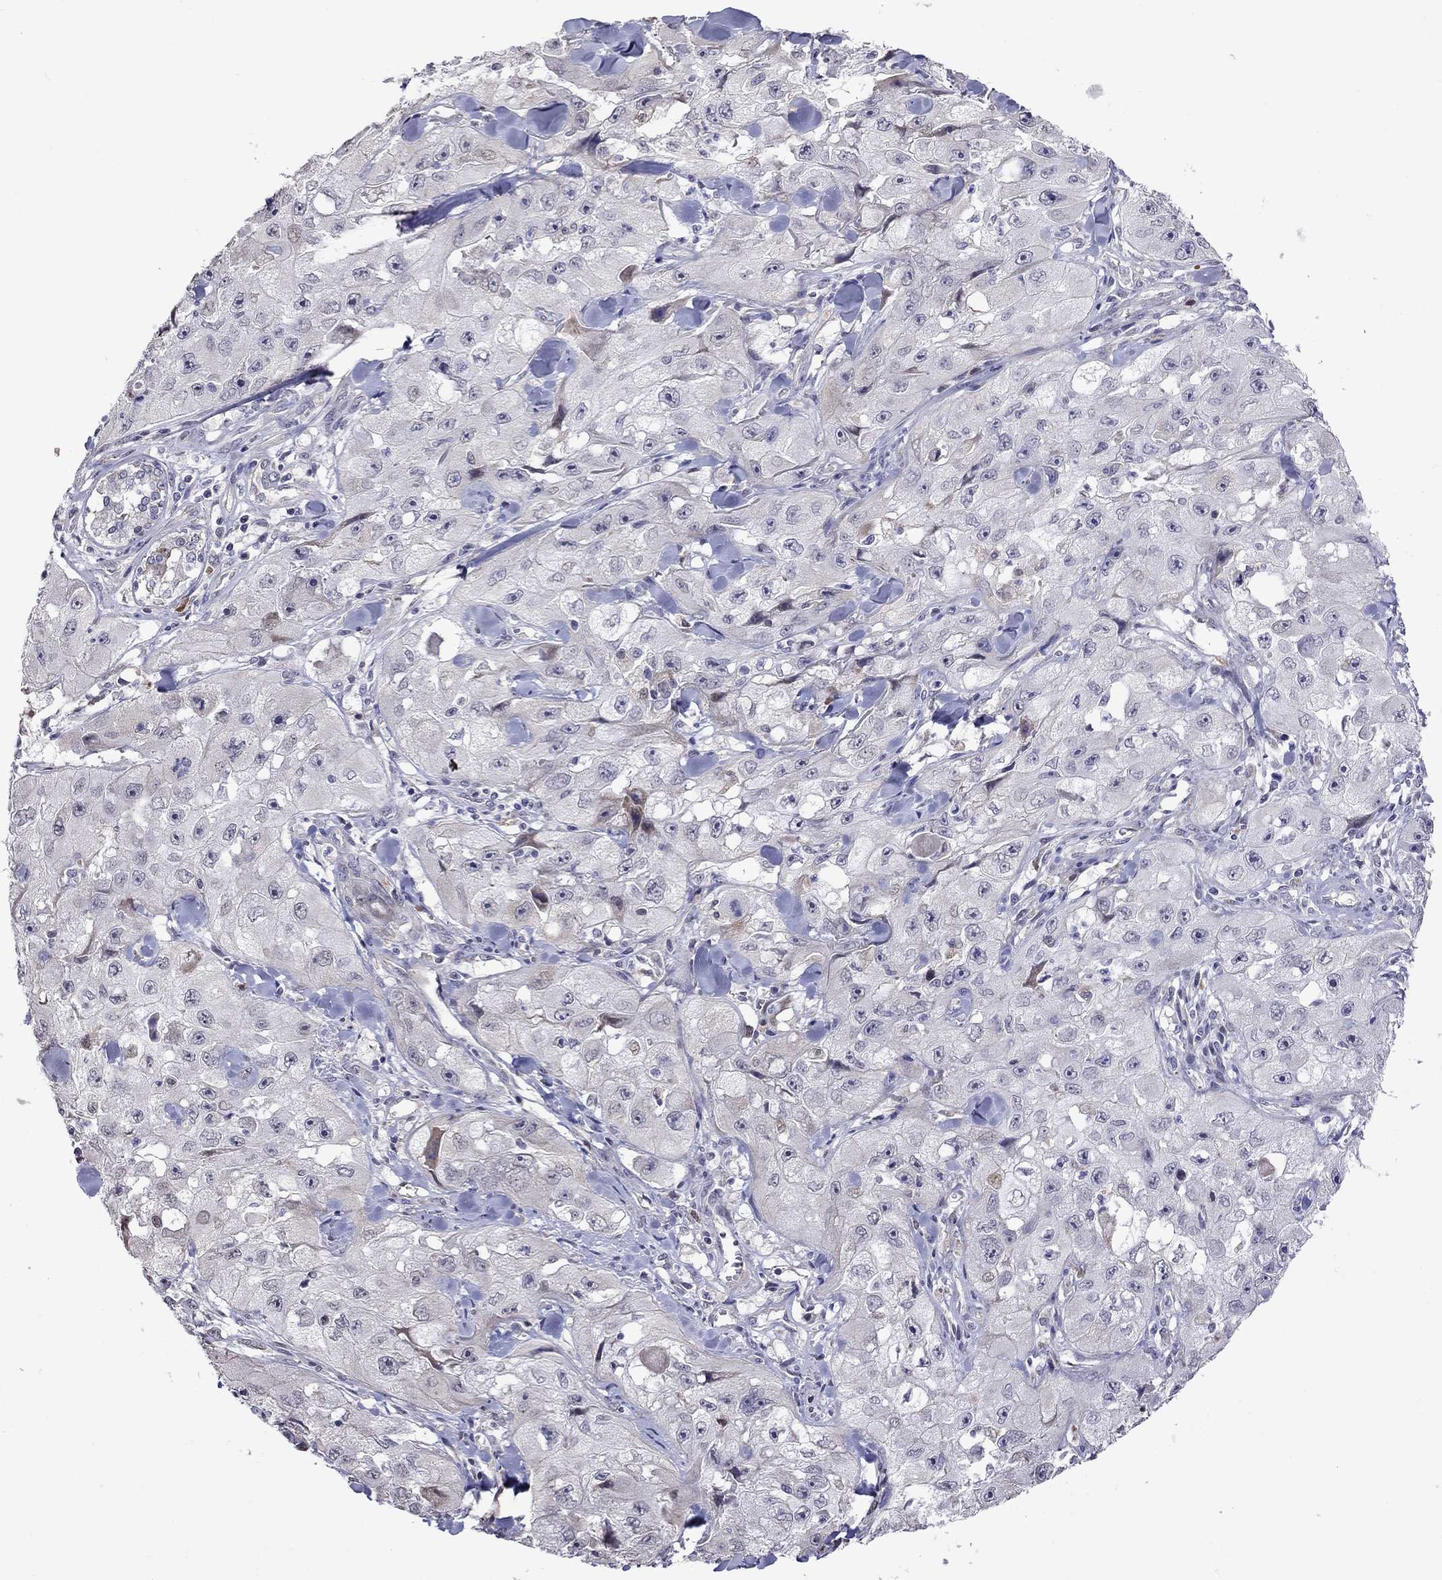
{"staining": {"intensity": "negative", "quantity": "none", "location": "none"}, "tissue": "skin cancer", "cell_type": "Tumor cells", "image_type": "cancer", "snomed": [{"axis": "morphology", "description": "Squamous cell carcinoma, NOS"}, {"axis": "topography", "description": "Skin"}, {"axis": "topography", "description": "Subcutis"}], "caption": "This is an immunohistochemistry (IHC) photomicrograph of human squamous cell carcinoma (skin). There is no staining in tumor cells.", "gene": "ADAM28", "patient": {"sex": "male", "age": 73}}